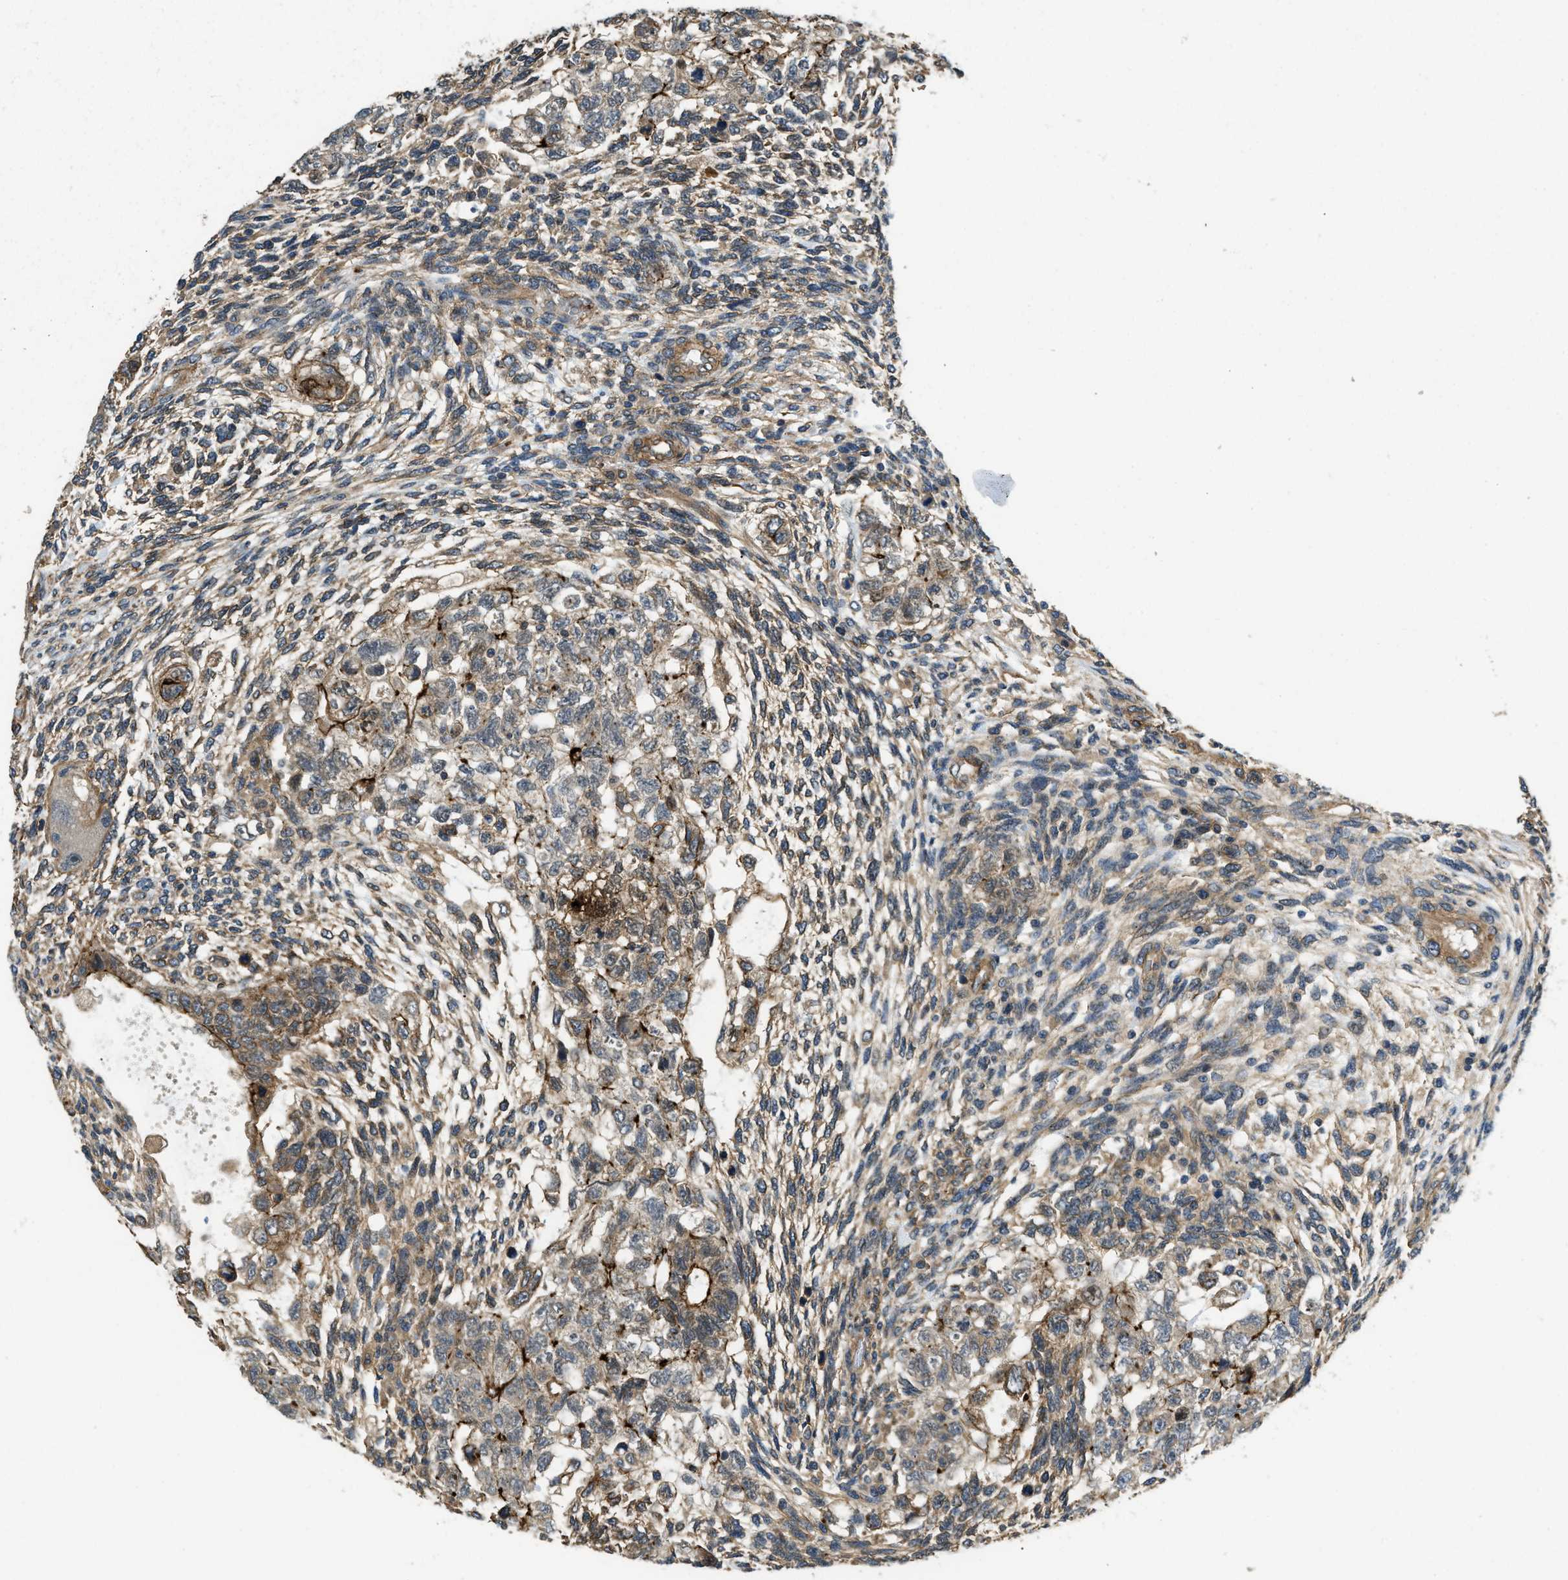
{"staining": {"intensity": "strong", "quantity": "25%-75%", "location": "cytoplasmic/membranous"}, "tissue": "testis cancer", "cell_type": "Tumor cells", "image_type": "cancer", "snomed": [{"axis": "morphology", "description": "Normal tissue, NOS"}, {"axis": "morphology", "description": "Carcinoma, Embryonal, NOS"}, {"axis": "topography", "description": "Testis"}], "caption": "Strong cytoplasmic/membranous protein staining is present in approximately 25%-75% of tumor cells in testis embryonal carcinoma. (DAB IHC with brightfield microscopy, high magnification).", "gene": "CGN", "patient": {"sex": "male", "age": 36}}